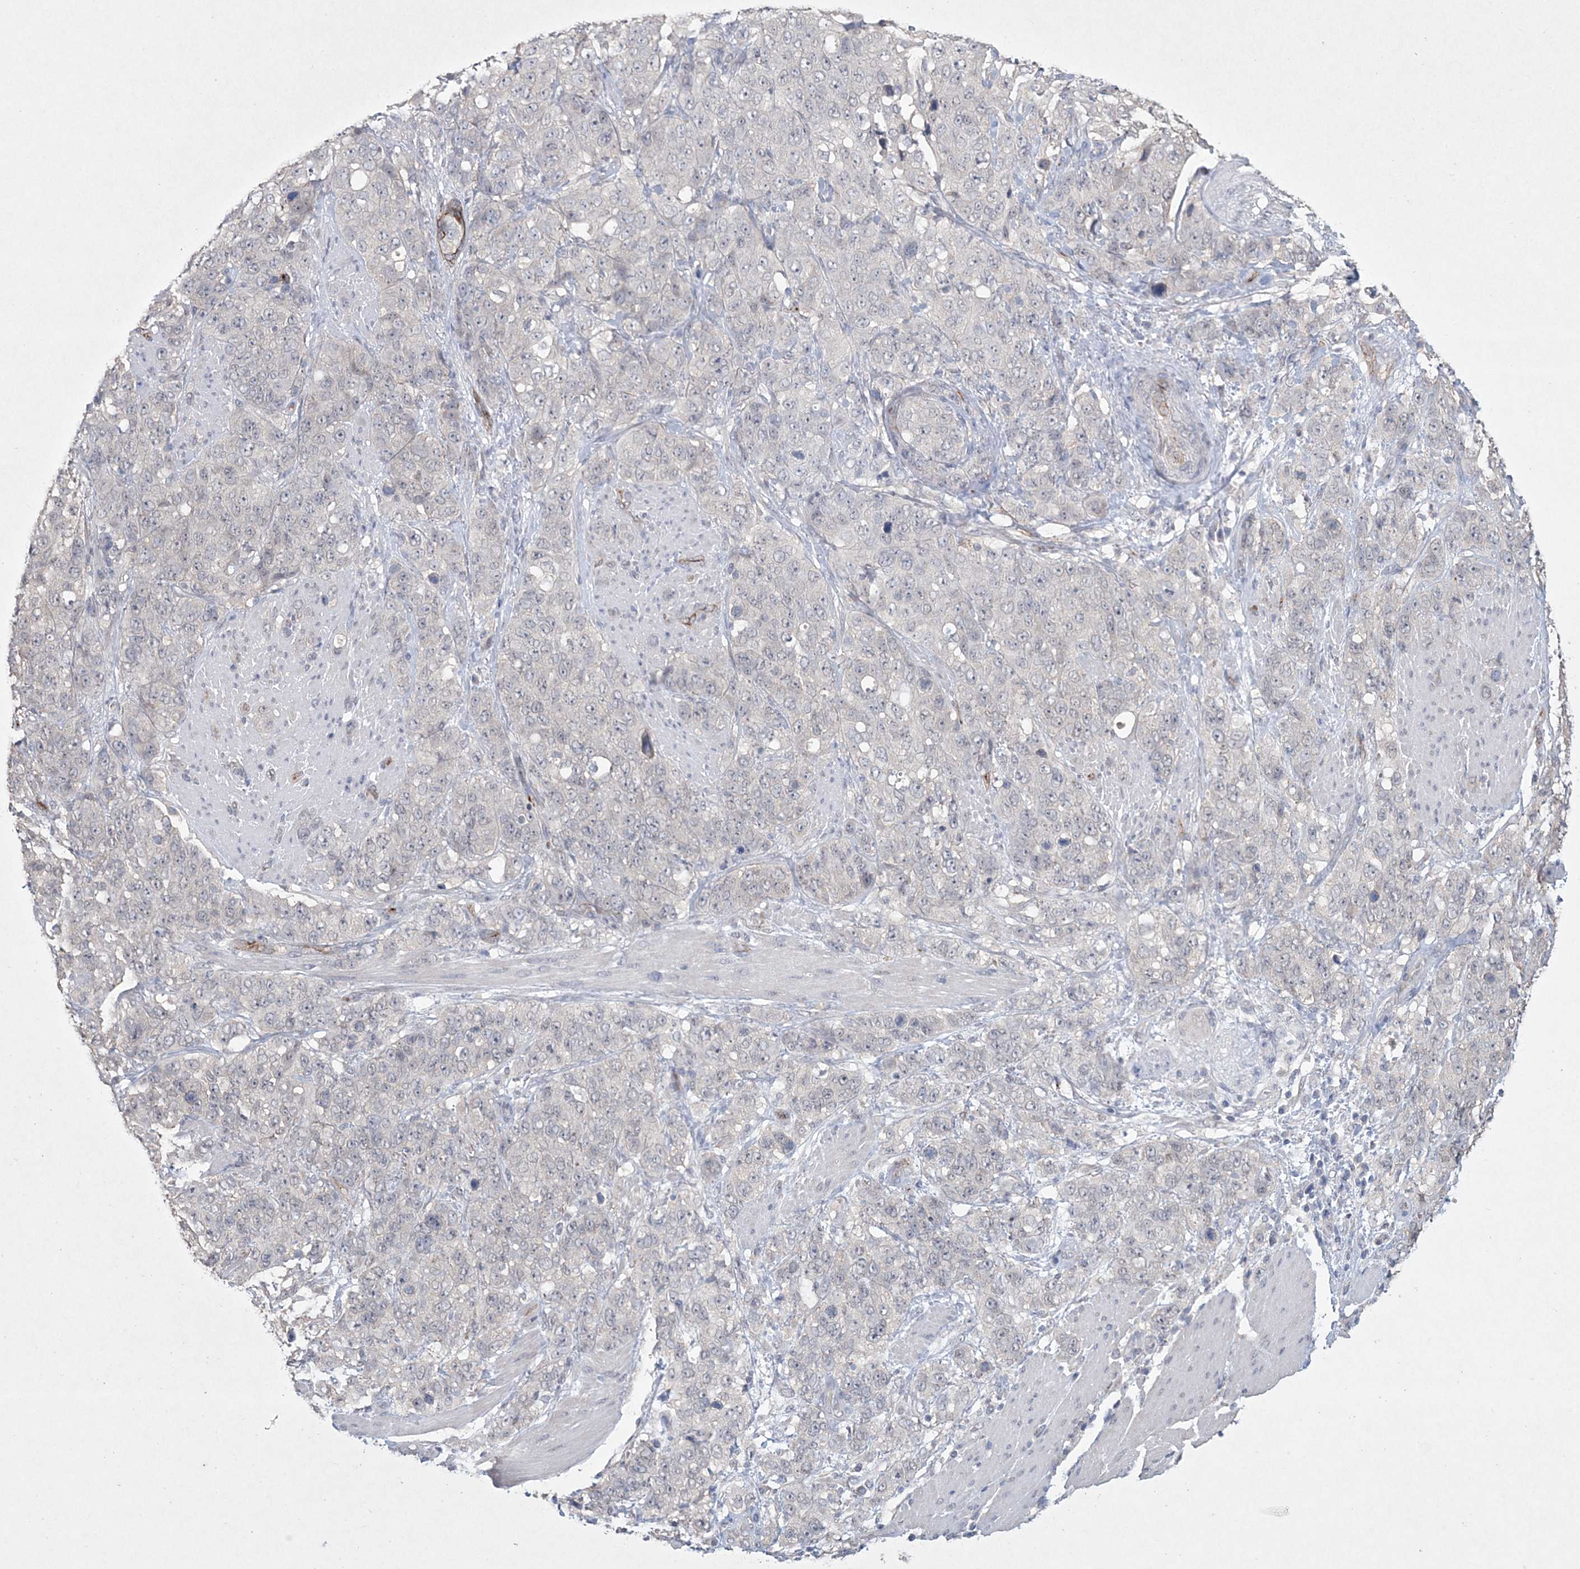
{"staining": {"intensity": "negative", "quantity": "none", "location": "none"}, "tissue": "stomach cancer", "cell_type": "Tumor cells", "image_type": "cancer", "snomed": [{"axis": "morphology", "description": "Adenocarcinoma, NOS"}, {"axis": "topography", "description": "Stomach"}], "caption": "Tumor cells show no significant staining in stomach cancer.", "gene": "DPCD", "patient": {"sex": "male", "age": 48}}